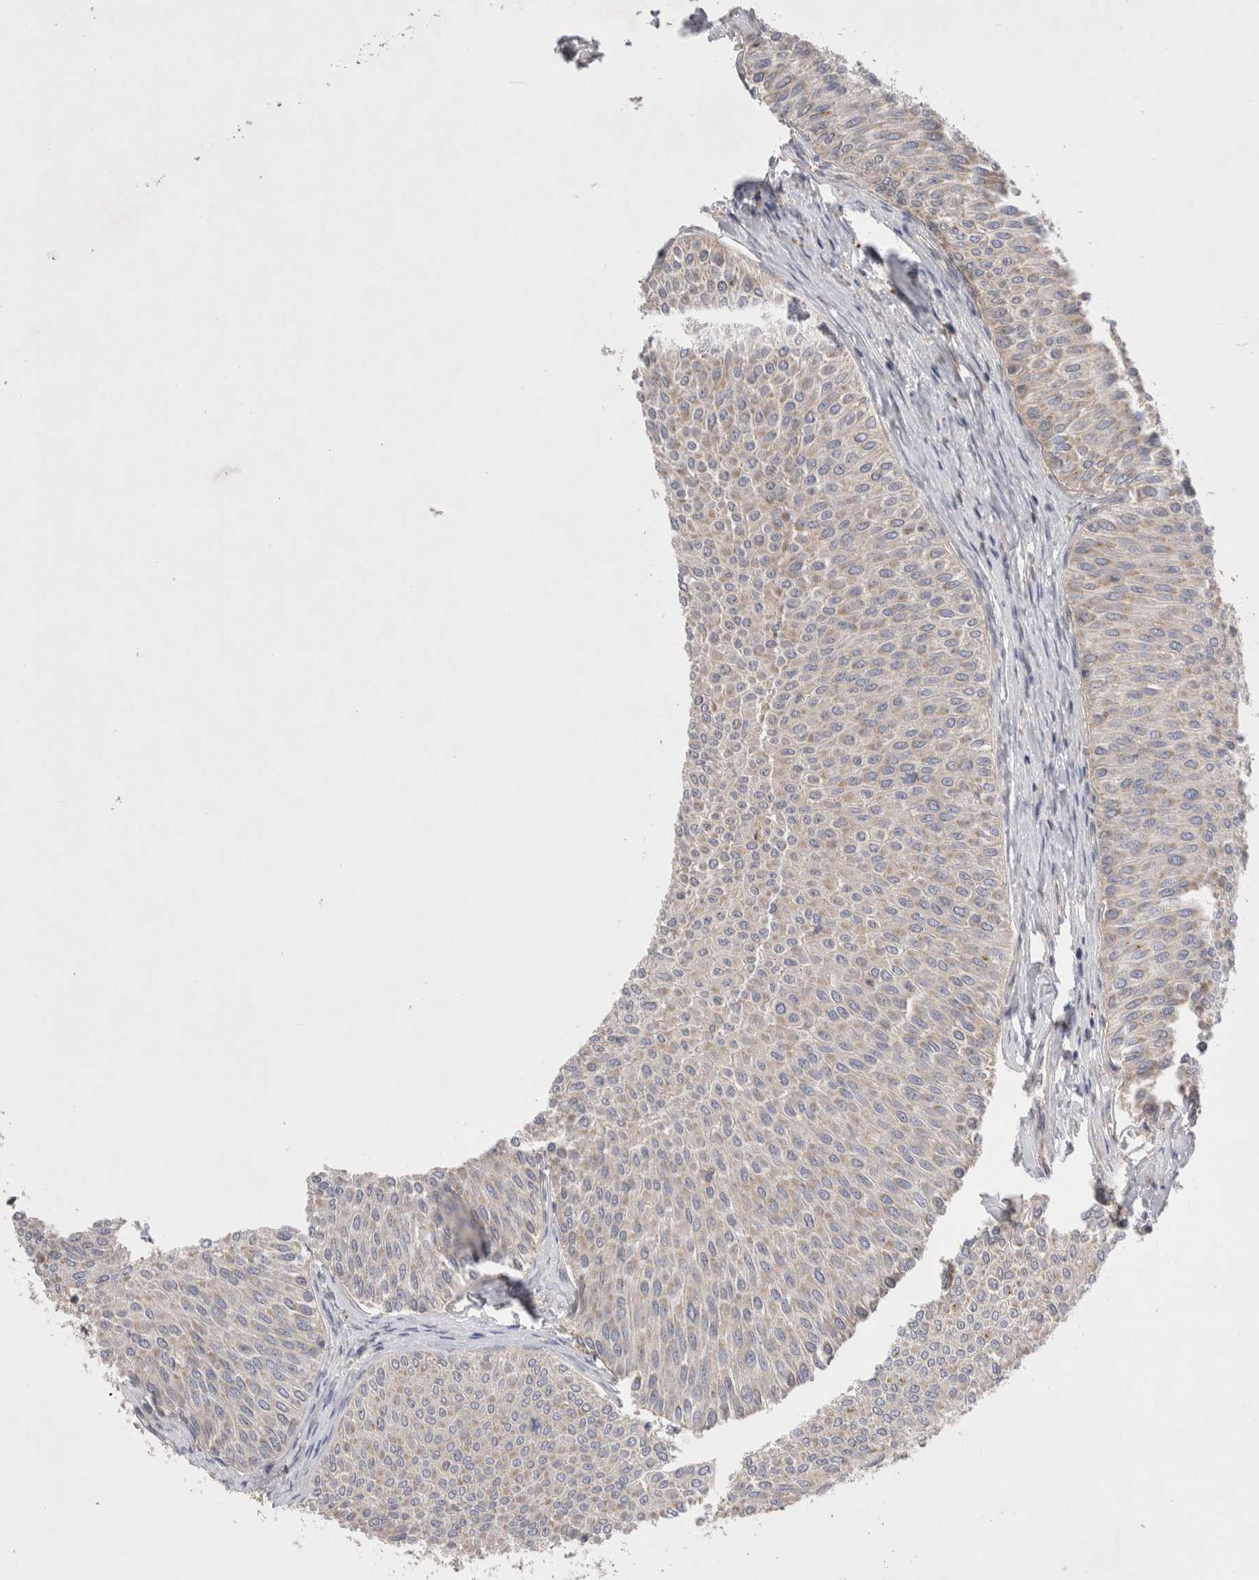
{"staining": {"intensity": "weak", "quantity": "<25%", "location": "cytoplasmic/membranous"}, "tissue": "urothelial cancer", "cell_type": "Tumor cells", "image_type": "cancer", "snomed": [{"axis": "morphology", "description": "Urothelial carcinoma, Low grade"}, {"axis": "topography", "description": "Urinary bladder"}], "caption": "A photomicrograph of urothelial cancer stained for a protein demonstrates no brown staining in tumor cells.", "gene": "TBC1D16", "patient": {"sex": "male", "age": 78}}